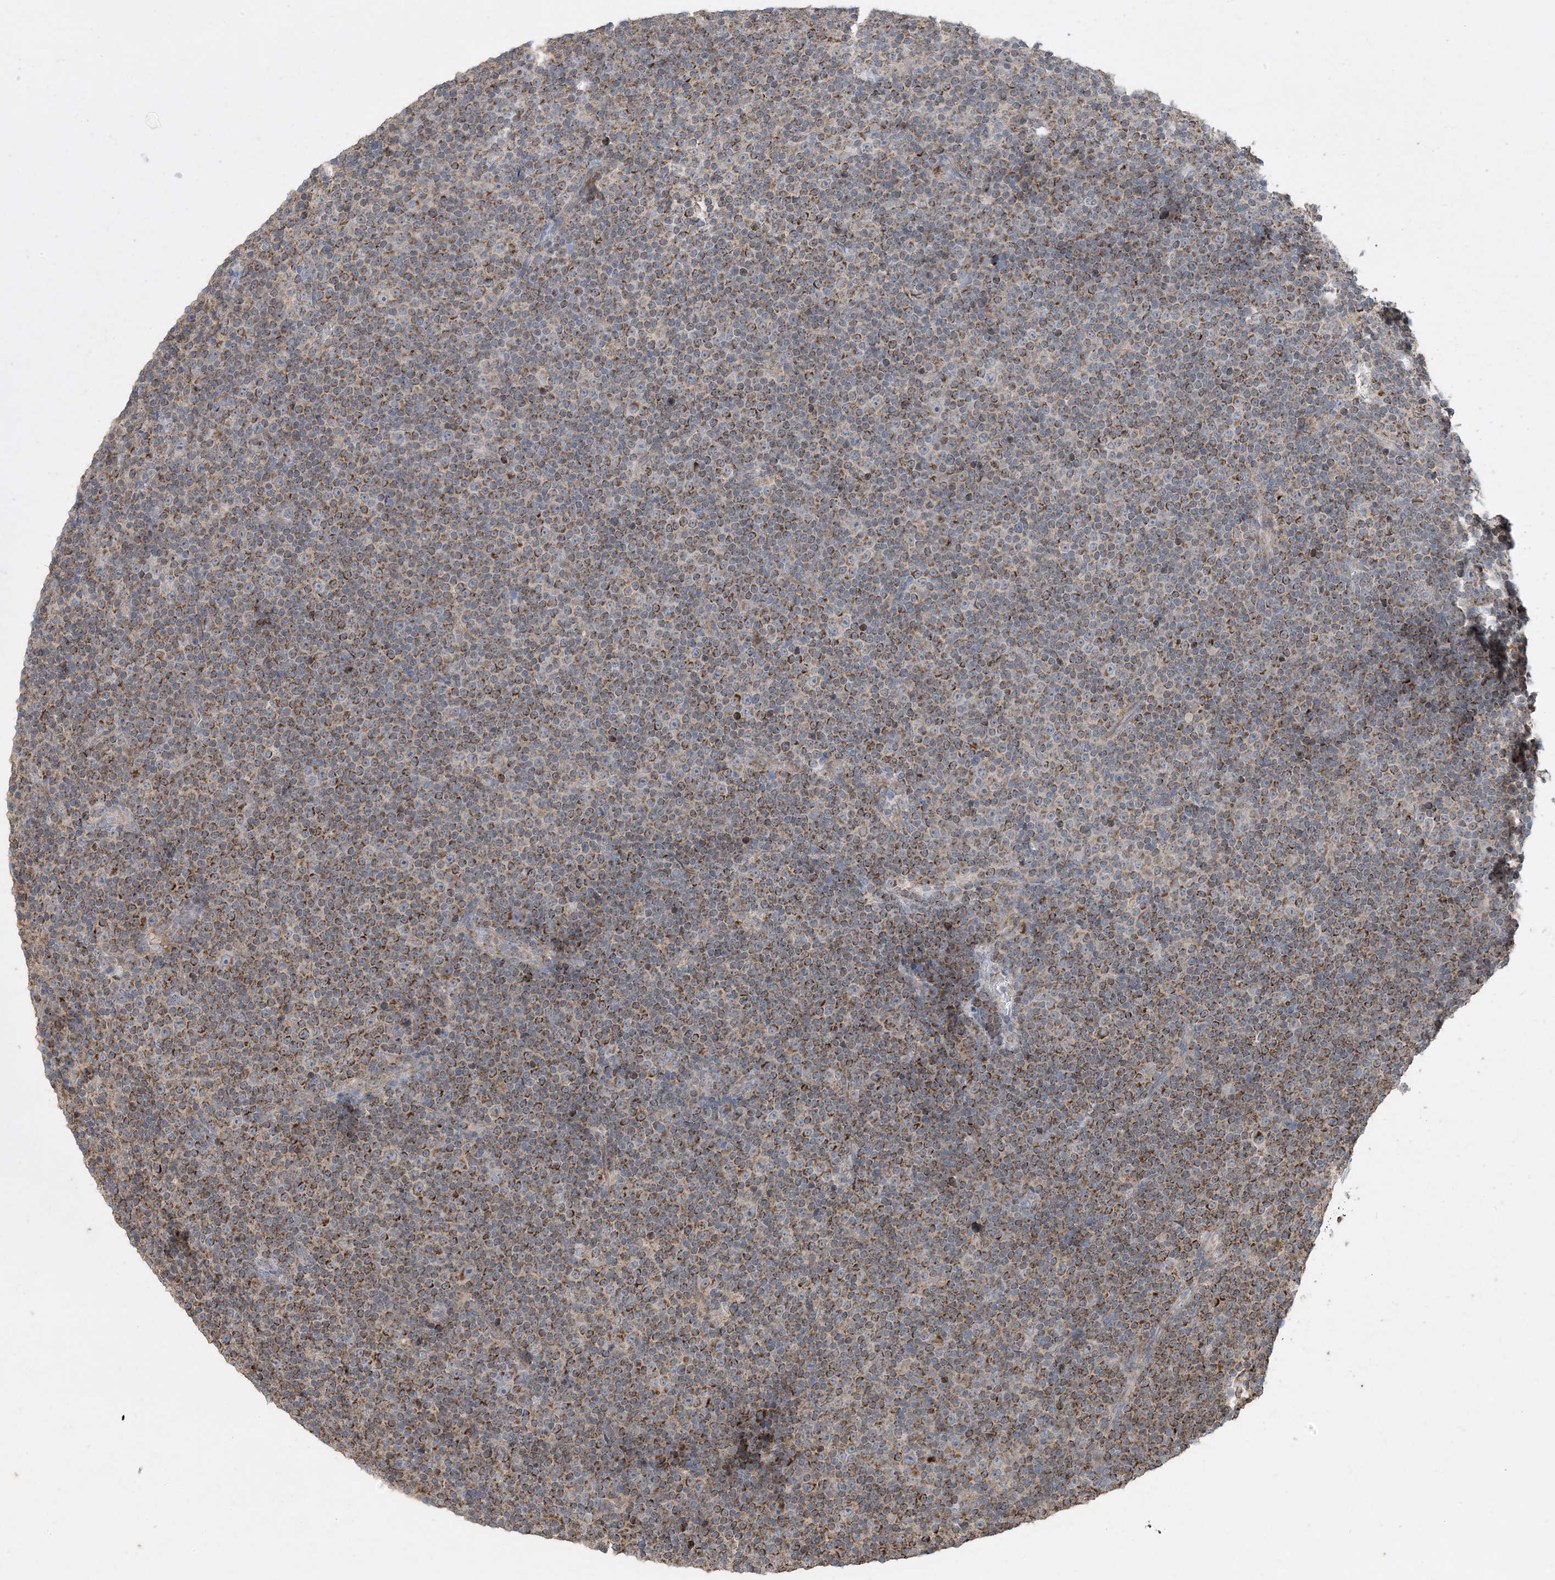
{"staining": {"intensity": "moderate", "quantity": ">75%", "location": "cytoplasmic/membranous"}, "tissue": "lymphoma", "cell_type": "Tumor cells", "image_type": "cancer", "snomed": [{"axis": "morphology", "description": "Malignant lymphoma, non-Hodgkin's type, Low grade"}, {"axis": "topography", "description": "Lymph node"}], "caption": "The micrograph reveals staining of lymphoma, revealing moderate cytoplasmic/membranous protein expression (brown color) within tumor cells.", "gene": "ECHDC1", "patient": {"sex": "female", "age": 67}}